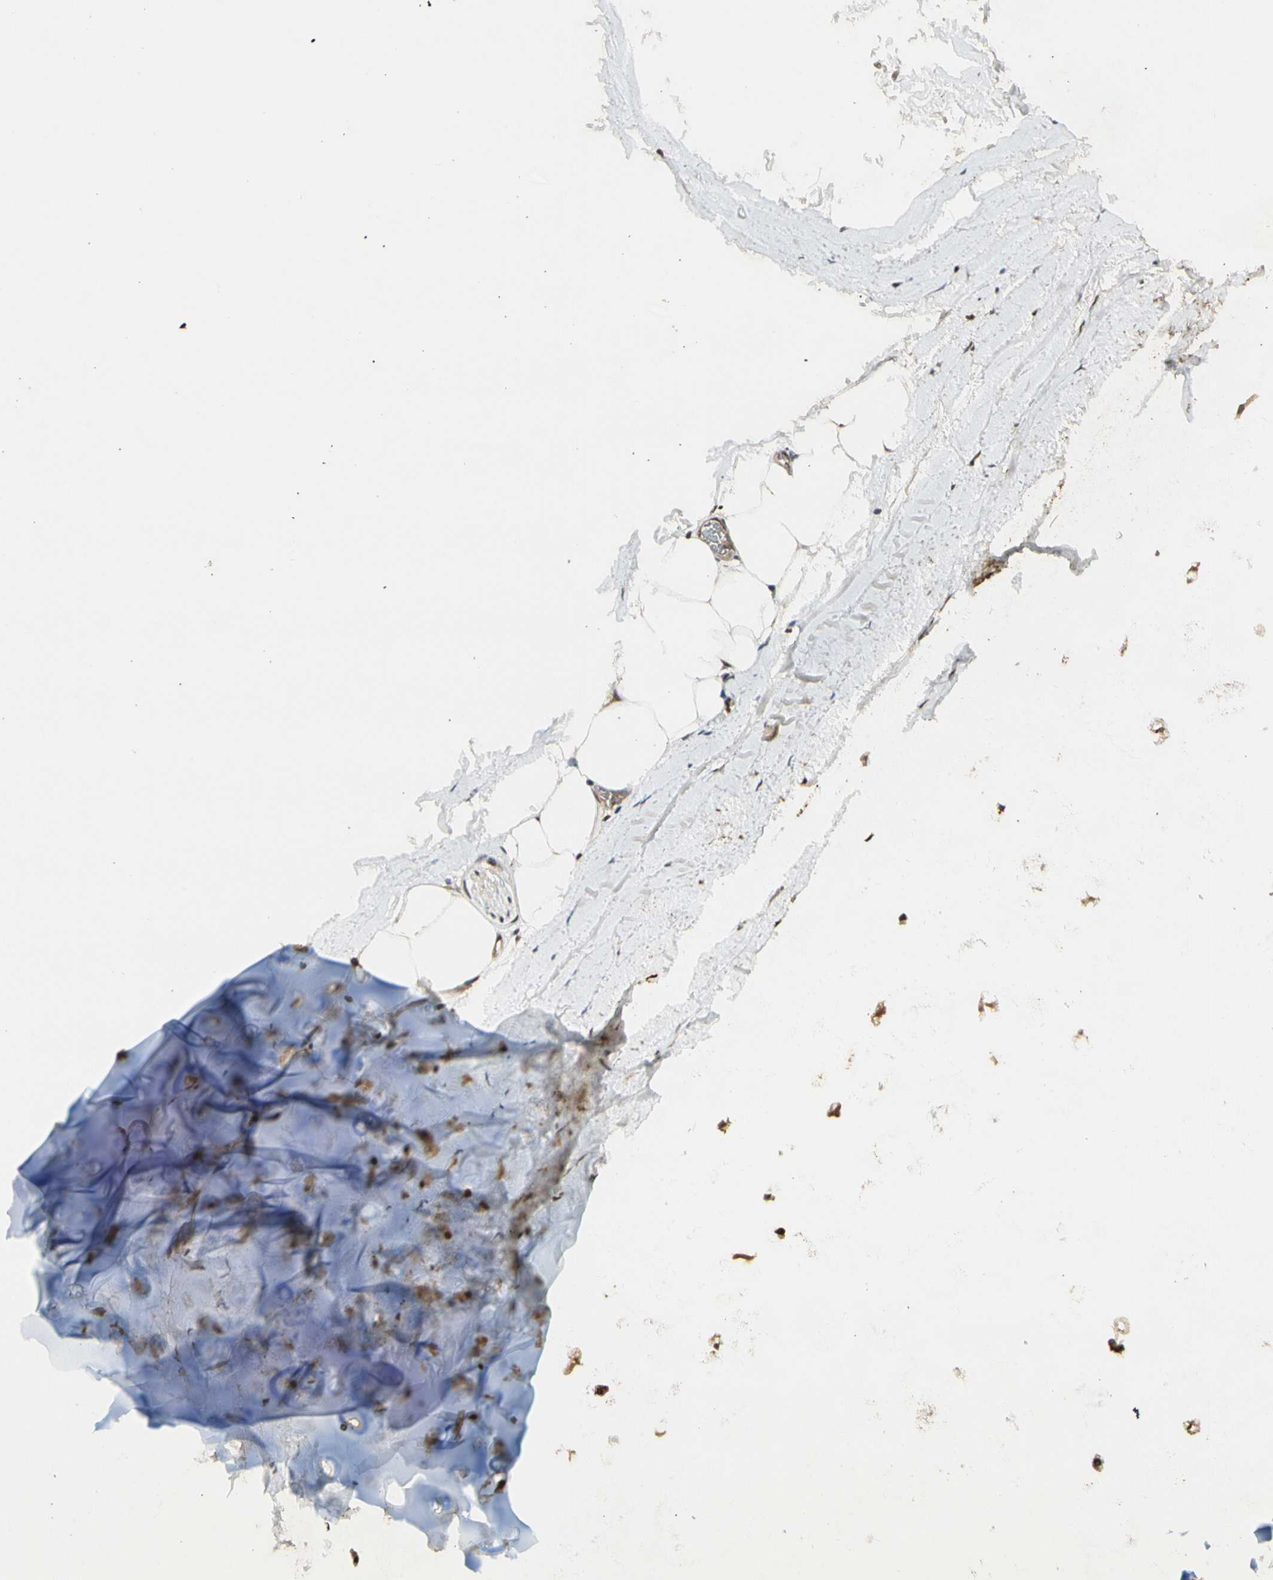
{"staining": {"intensity": "moderate", "quantity": ">75%", "location": "cytoplasmic/membranous,nuclear"}, "tissue": "adipose tissue", "cell_type": "Adipocytes", "image_type": "normal", "snomed": [{"axis": "morphology", "description": "Normal tissue, NOS"}, {"axis": "topography", "description": "Bronchus"}], "caption": "Protein staining exhibits moderate cytoplasmic/membranous,nuclear positivity in approximately >75% of adipocytes in benign adipose tissue.", "gene": "ZNF135", "patient": {"sex": "female", "age": 73}}